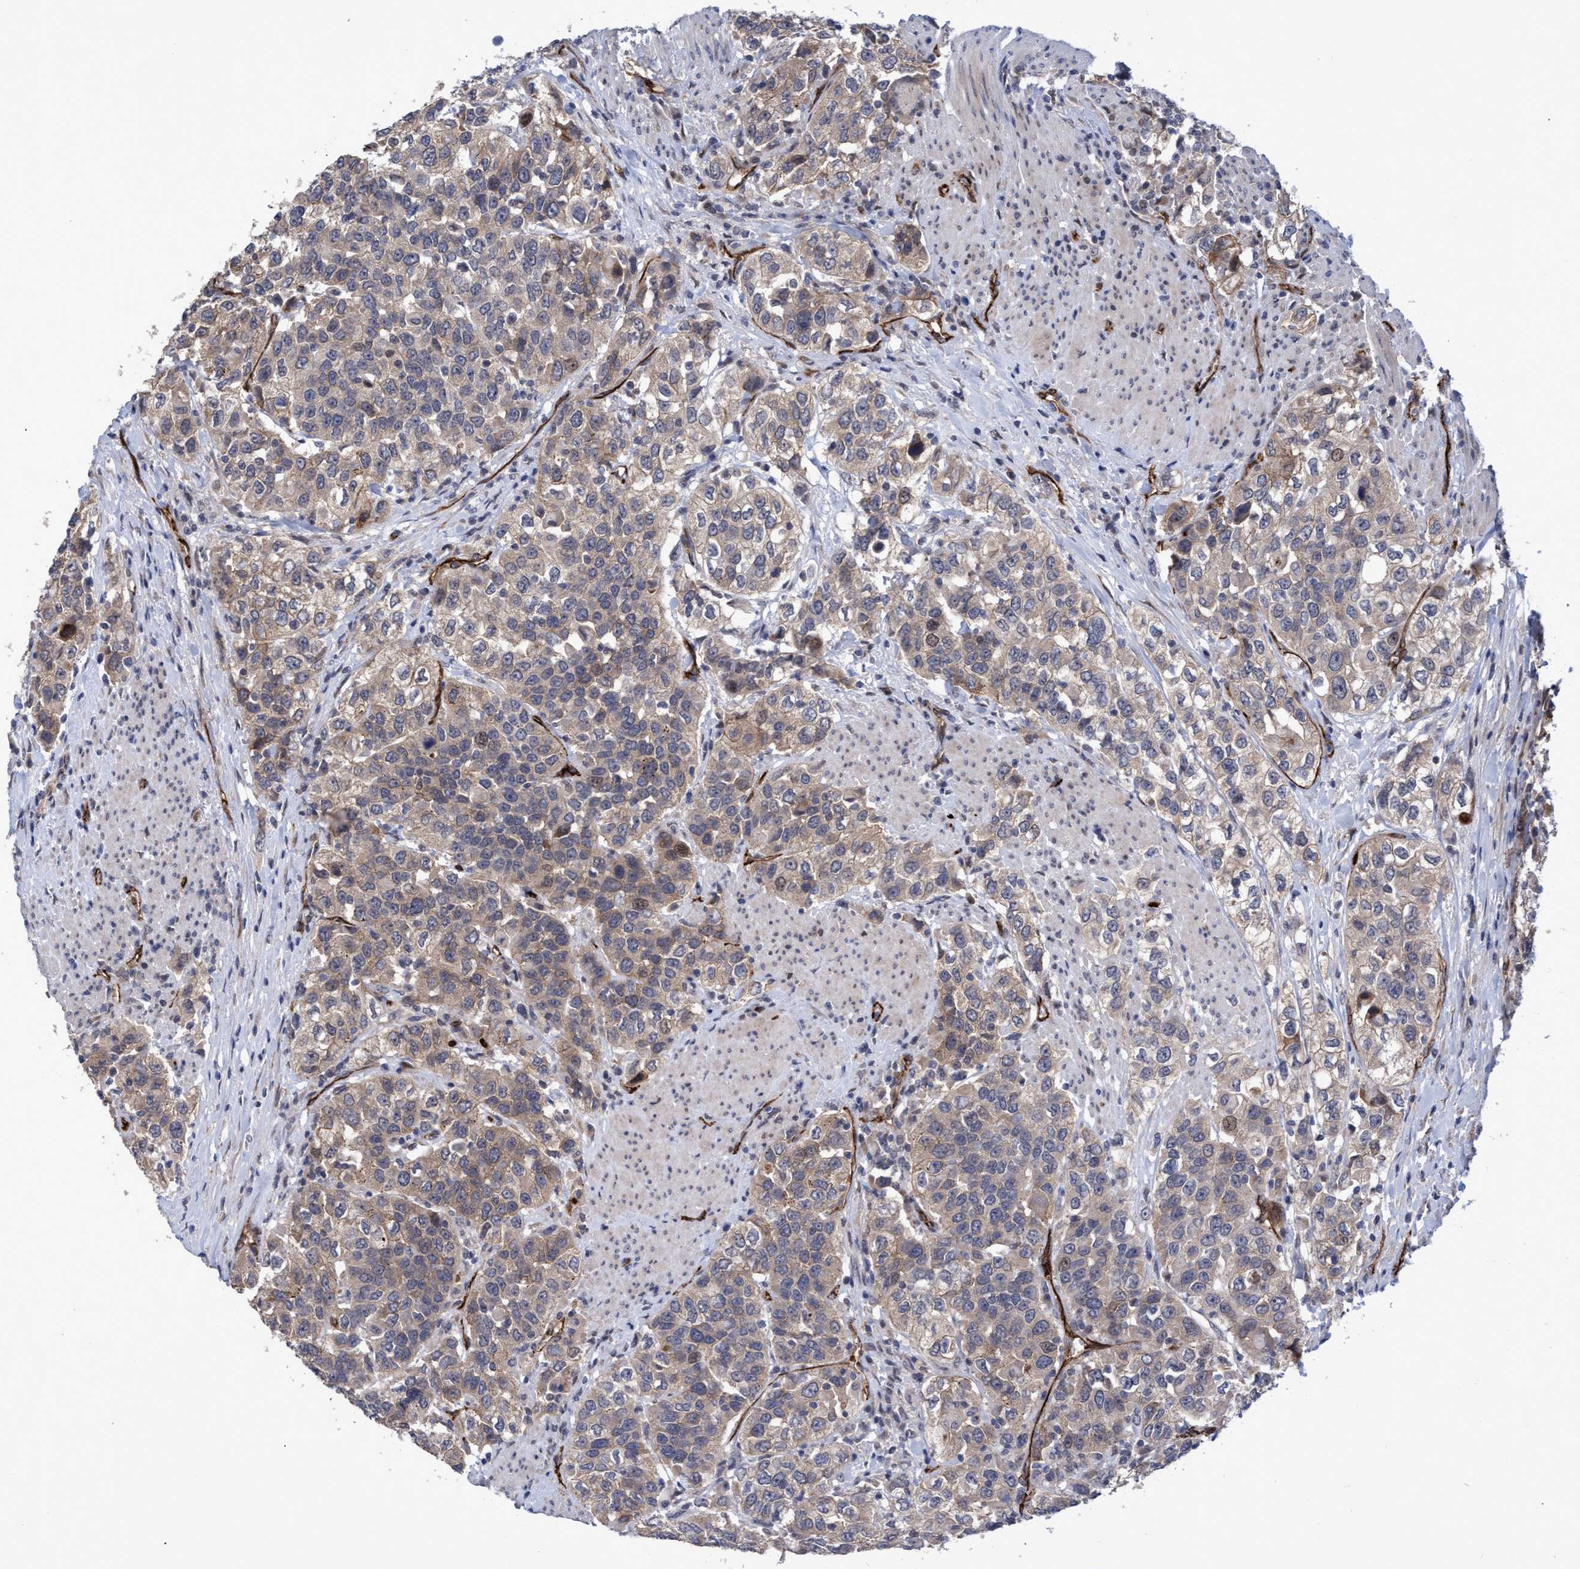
{"staining": {"intensity": "weak", "quantity": ">75%", "location": "cytoplasmic/membranous"}, "tissue": "urothelial cancer", "cell_type": "Tumor cells", "image_type": "cancer", "snomed": [{"axis": "morphology", "description": "Urothelial carcinoma, High grade"}, {"axis": "topography", "description": "Urinary bladder"}], "caption": "IHC of high-grade urothelial carcinoma shows low levels of weak cytoplasmic/membranous expression in about >75% of tumor cells.", "gene": "ZNF750", "patient": {"sex": "female", "age": 80}}